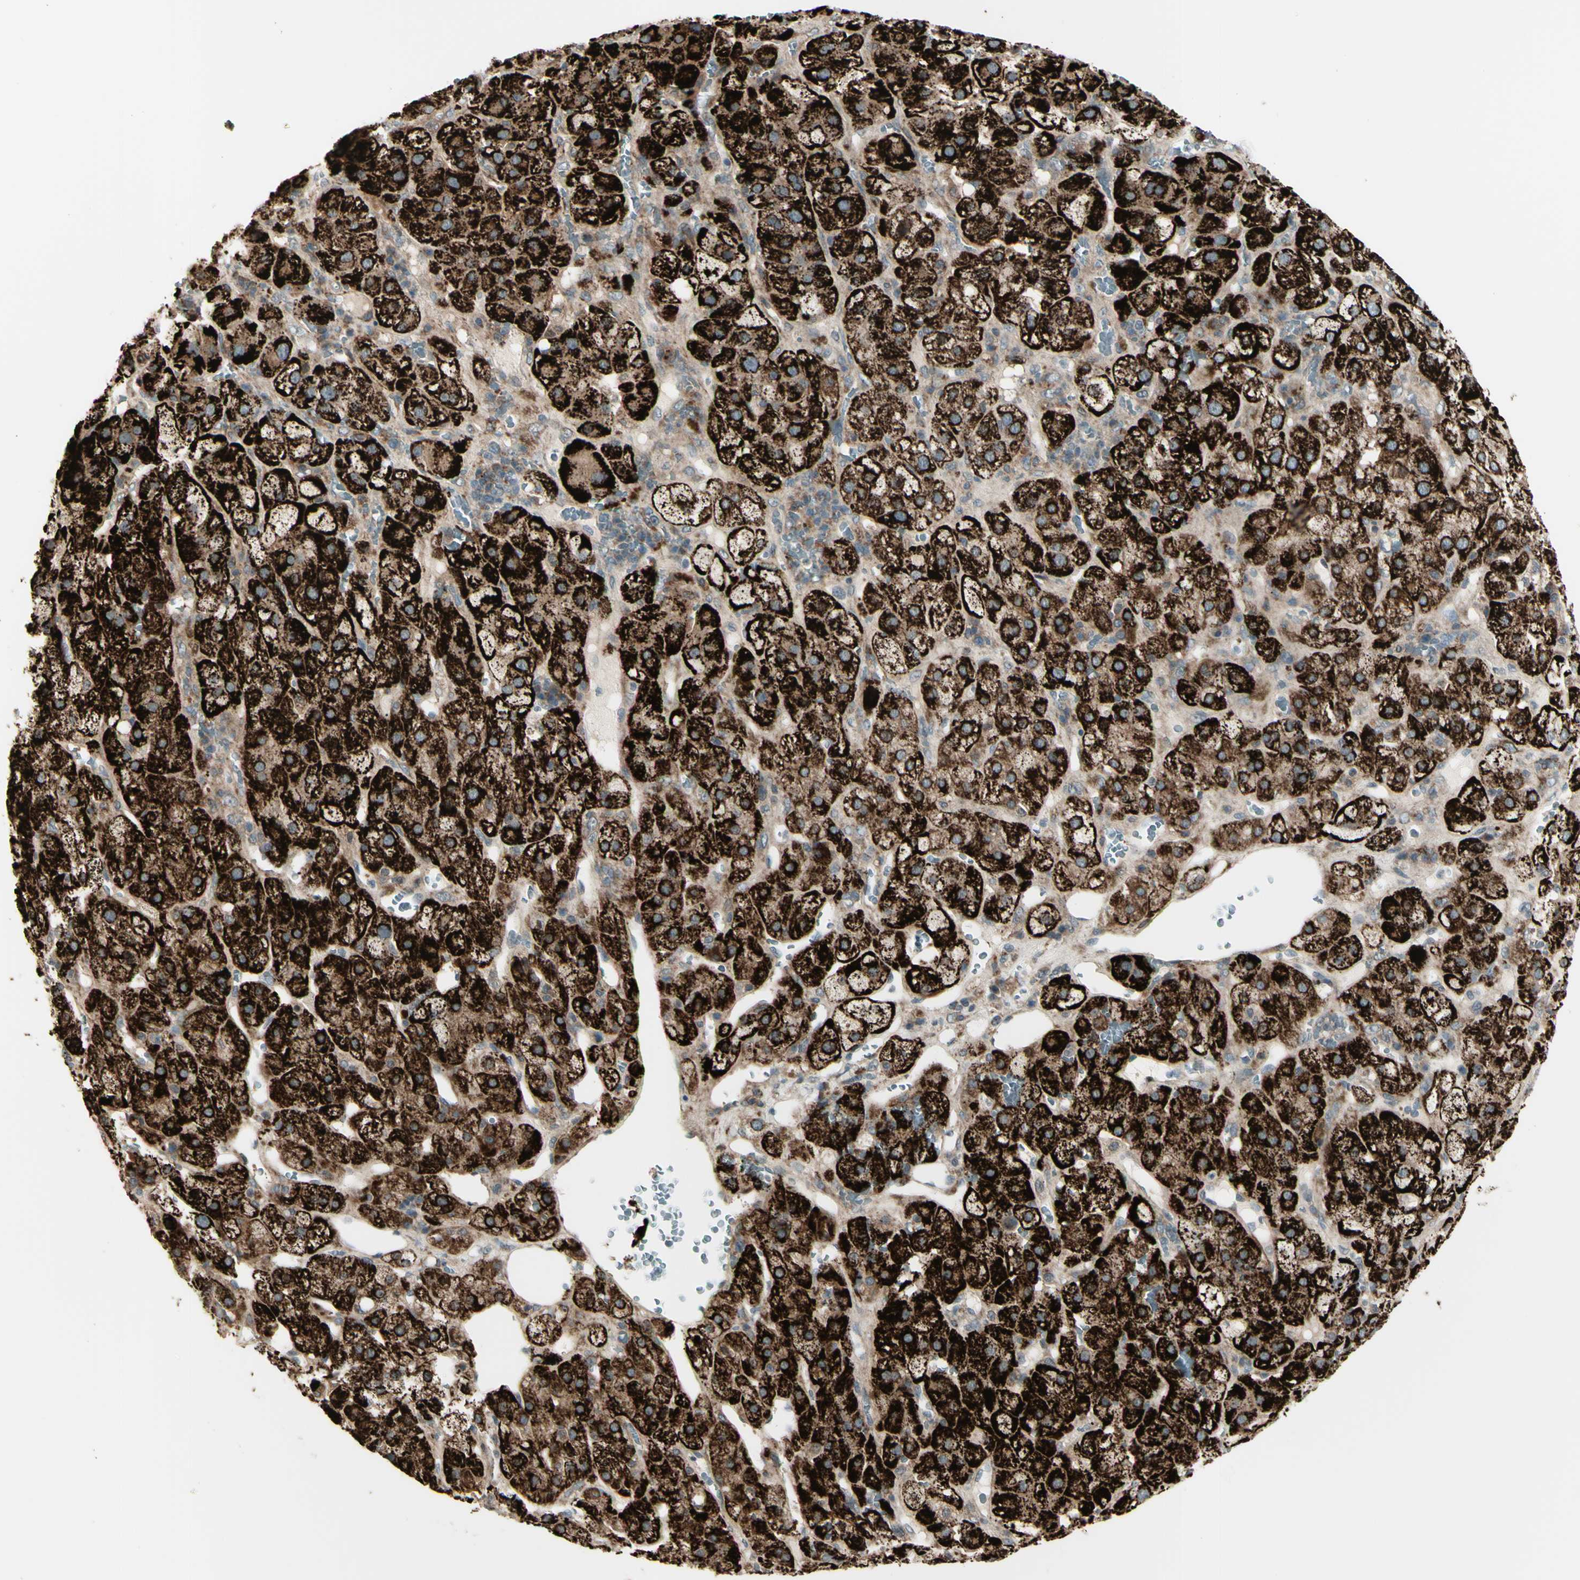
{"staining": {"intensity": "strong", "quantity": ">75%", "location": "cytoplasmic/membranous"}, "tissue": "adrenal gland", "cell_type": "Glandular cells", "image_type": "normal", "snomed": [{"axis": "morphology", "description": "Normal tissue, NOS"}, {"axis": "topography", "description": "Adrenal gland"}], "caption": "Strong cytoplasmic/membranous expression for a protein is appreciated in about >75% of glandular cells of benign adrenal gland using immunohistochemistry (IHC).", "gene": "OSTM1", "patient": {"sex": "female", "age": 47}}